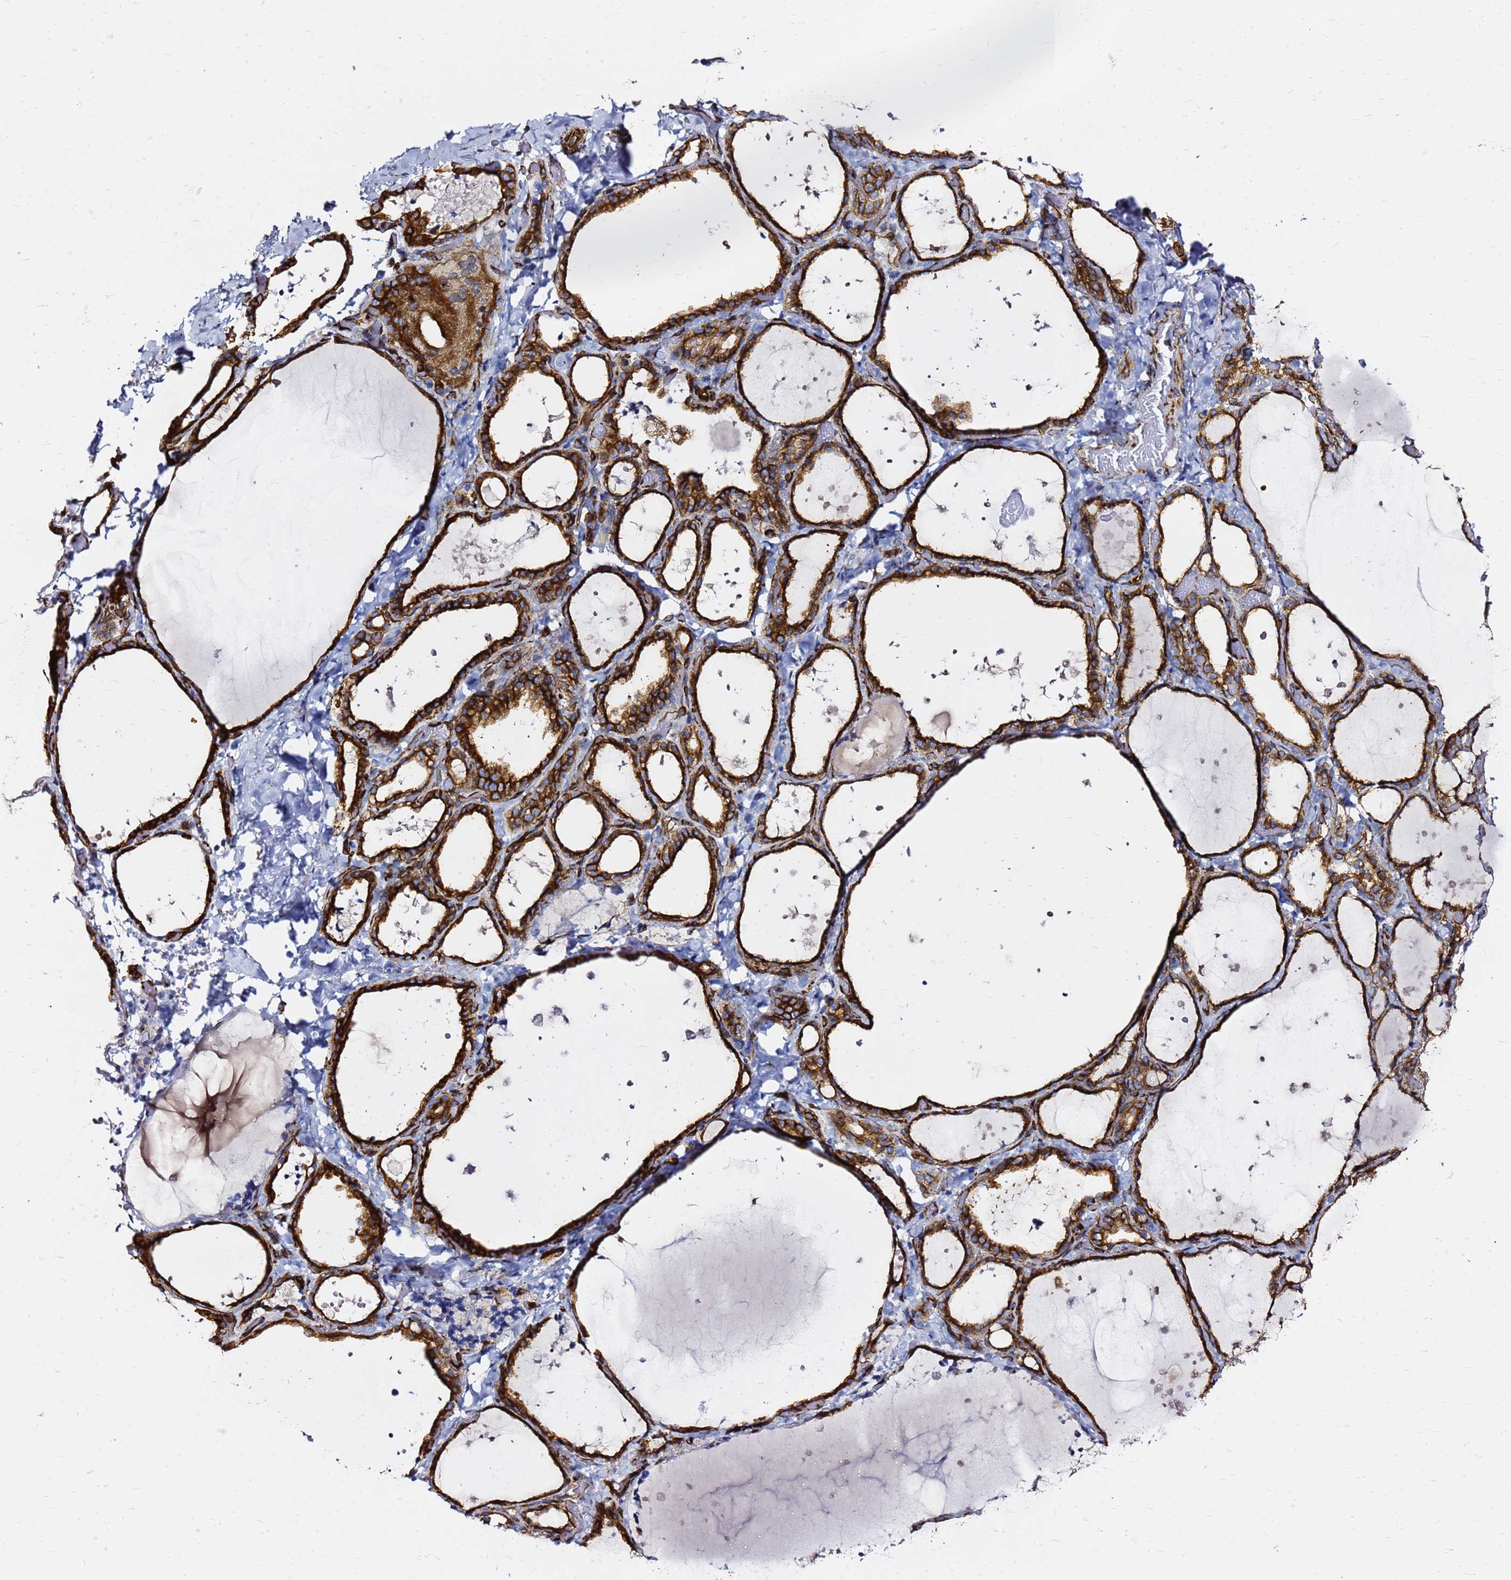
{"staining": {"intensity": "strong", "quantity": ">75%", "location": "cytoplasmic/membranous"}, "tissue": "thyroid gland", "cell_type": "Glandular cells", "image_type": "normal", "snomed": [{"axis": "morphology", "description": "Normal tissue, NOS"}, {"axis": "topography", "description": "Thyroid gland"}], "caption": "This photomicrograph shows IHC staining of unremarkable human thyroid gland, with high strong cytoplasmic/membranous expression in approximately >75% of glandular cells.", "gene": "TUBA8", "patient": {"sex": "female", "age": 44}}